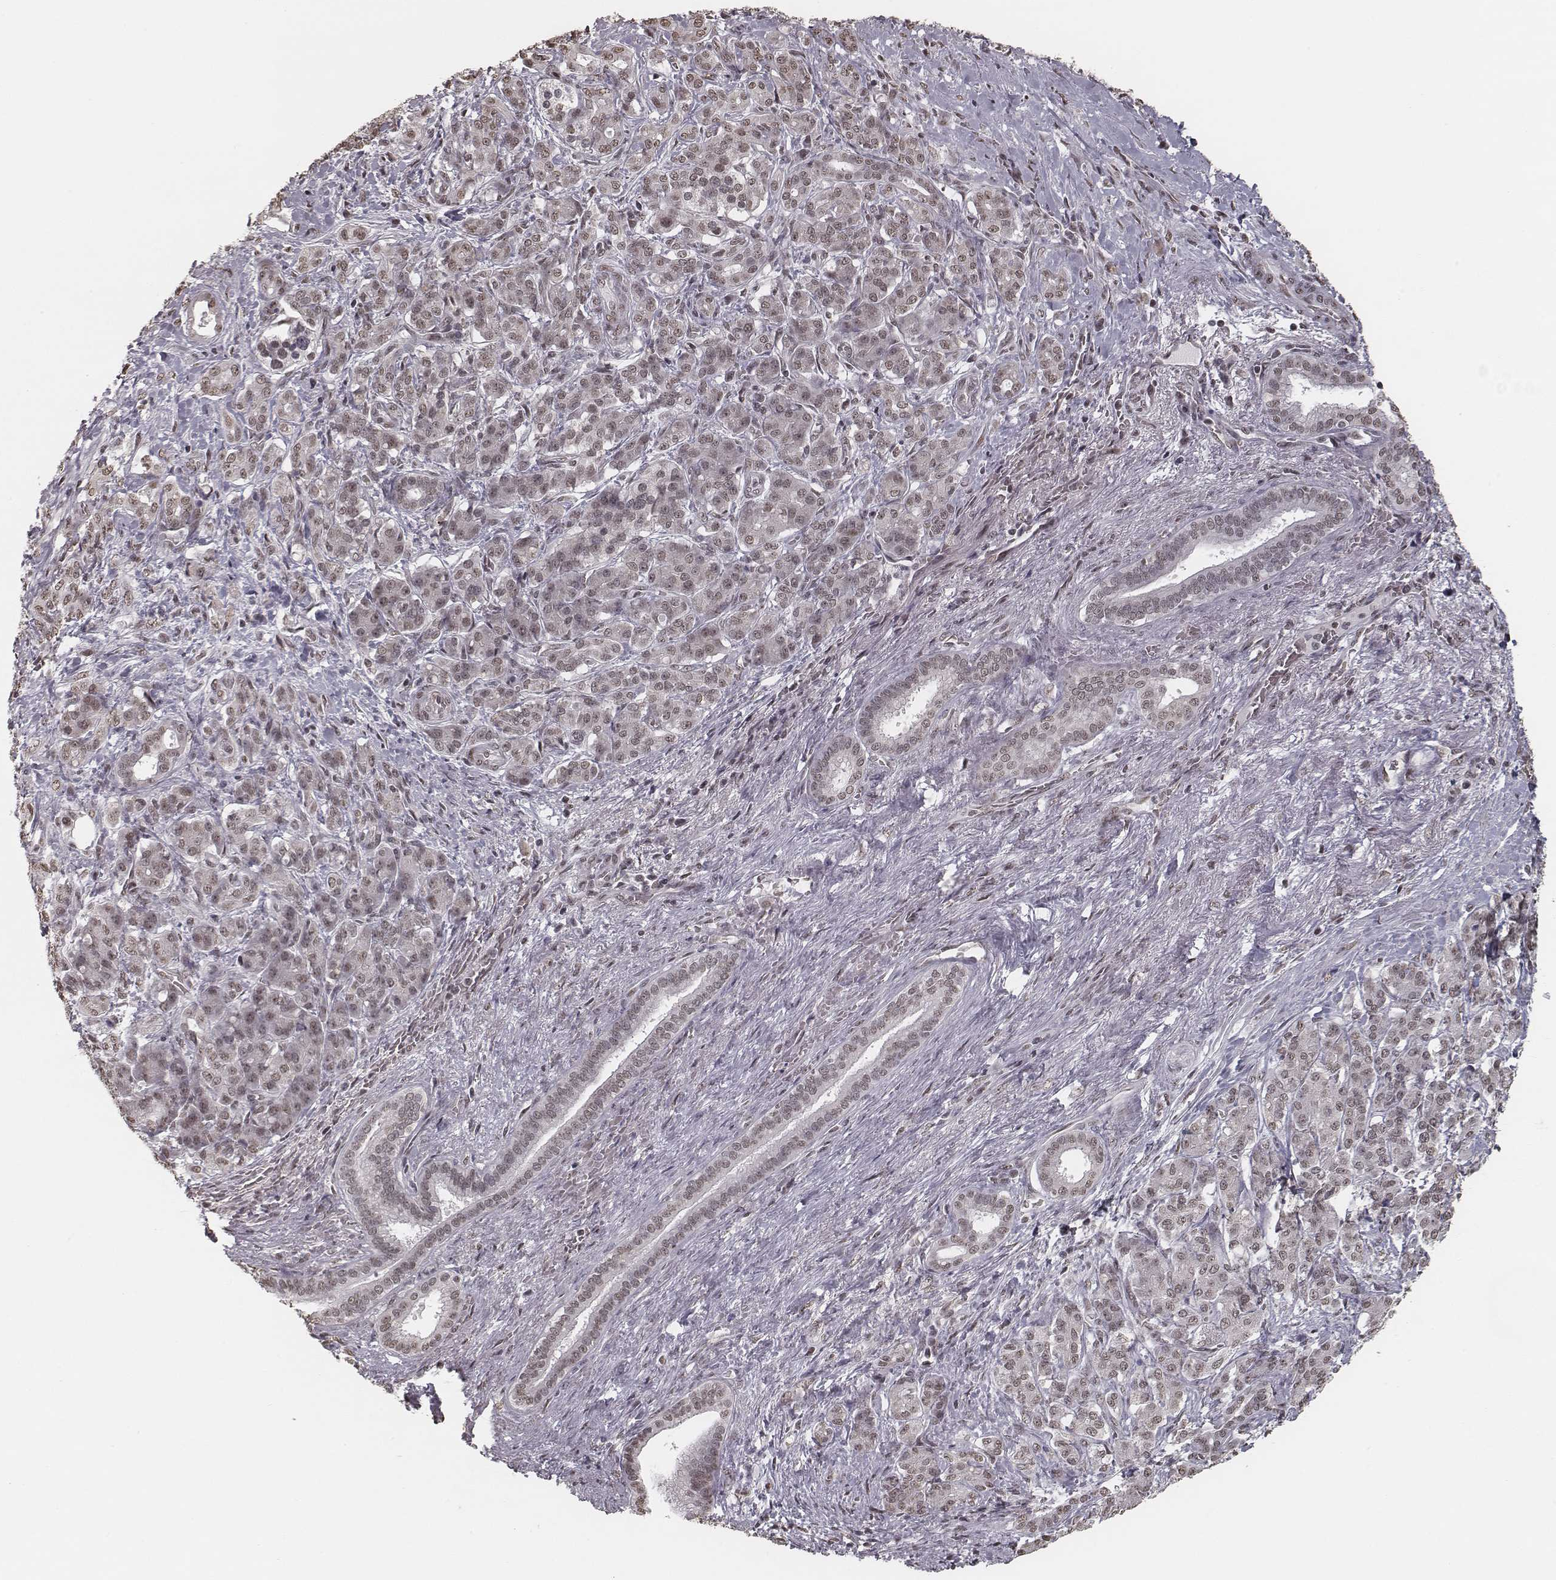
{"staining": {"intensity": "weak", "quantity": ">75%", "location": "nuclear"}, "tissue": "pancreatic cancer", "cell_type": "Tumor cells", "image_type": "cancer", "snomed": [{"axis": "morphology", "description": "Normal tissue, NOS"}, {"axis": "morphology", "description": "Inflammation, NOS"}, {"axis": "morphology", "description": "Adenocarcinoma, NOS"}, {"axis": "topography", "description": "Pancreas"}], "caption": "This is a histology image of immunohistochemistry (IHC) staining of pancreatic cancer (adenocarcinoma), which shows weak positivity in the nuclear of tumor cells.", "gene": "HMGA2", "patient": {"sex": "male", "age": 57}}